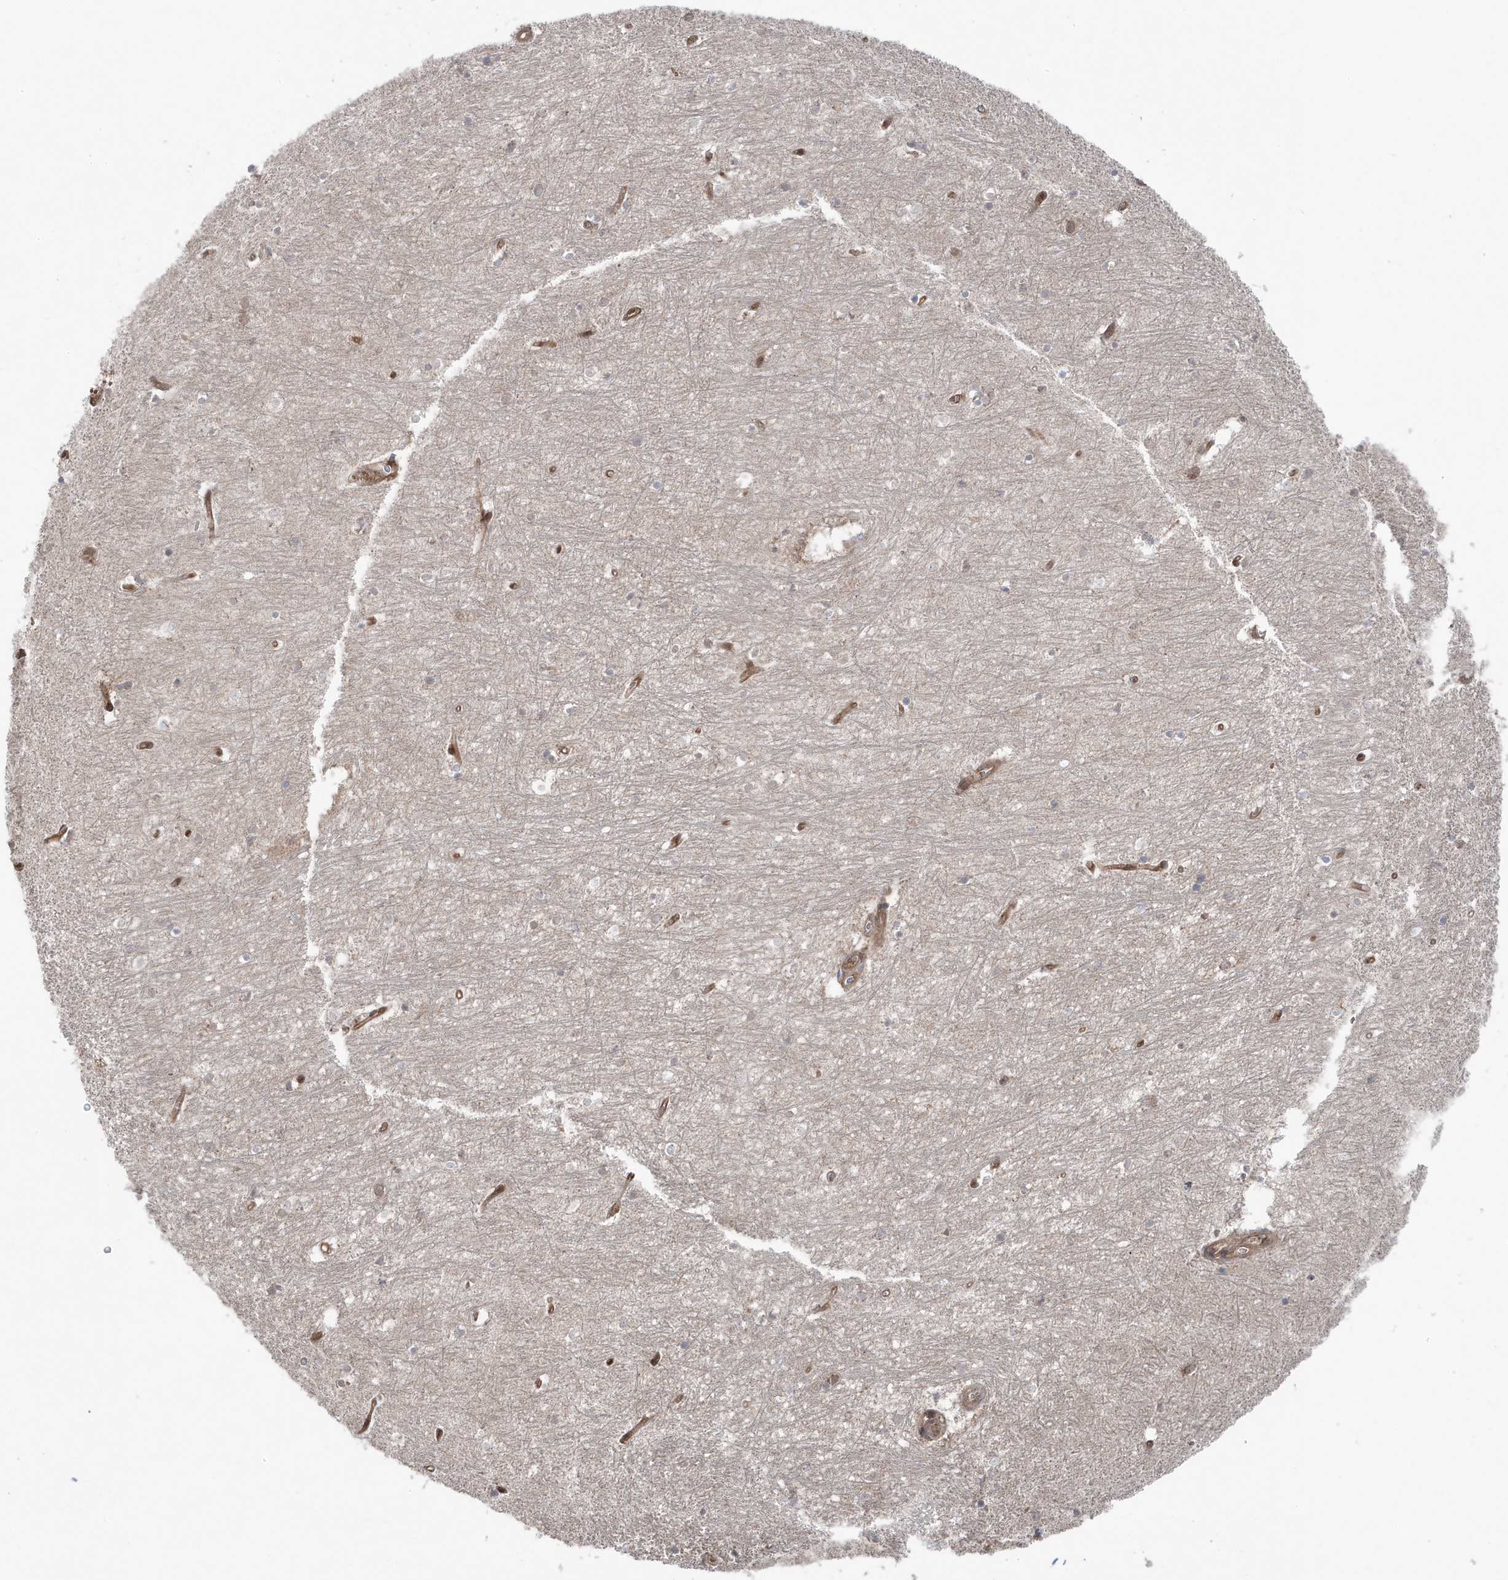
{"staining": {"intensity": "negative", "quantity": "none", "location": "none"}, "tissue": "hippocampus", "cell_type": "Glial cells", "image_type": "normal", "snomed": [{"axis": "morphology", "description": "Normal tissue, NOS"}, {"axis": "topography", "description": "Hippocampus"}], "caption": "Human hippocampus stained for a protein using immunohistochemistry exhibits no positivity in glial cells.", "gene": "MAPK1IP1L", "patient": {"sex": "female", "age": 64}}